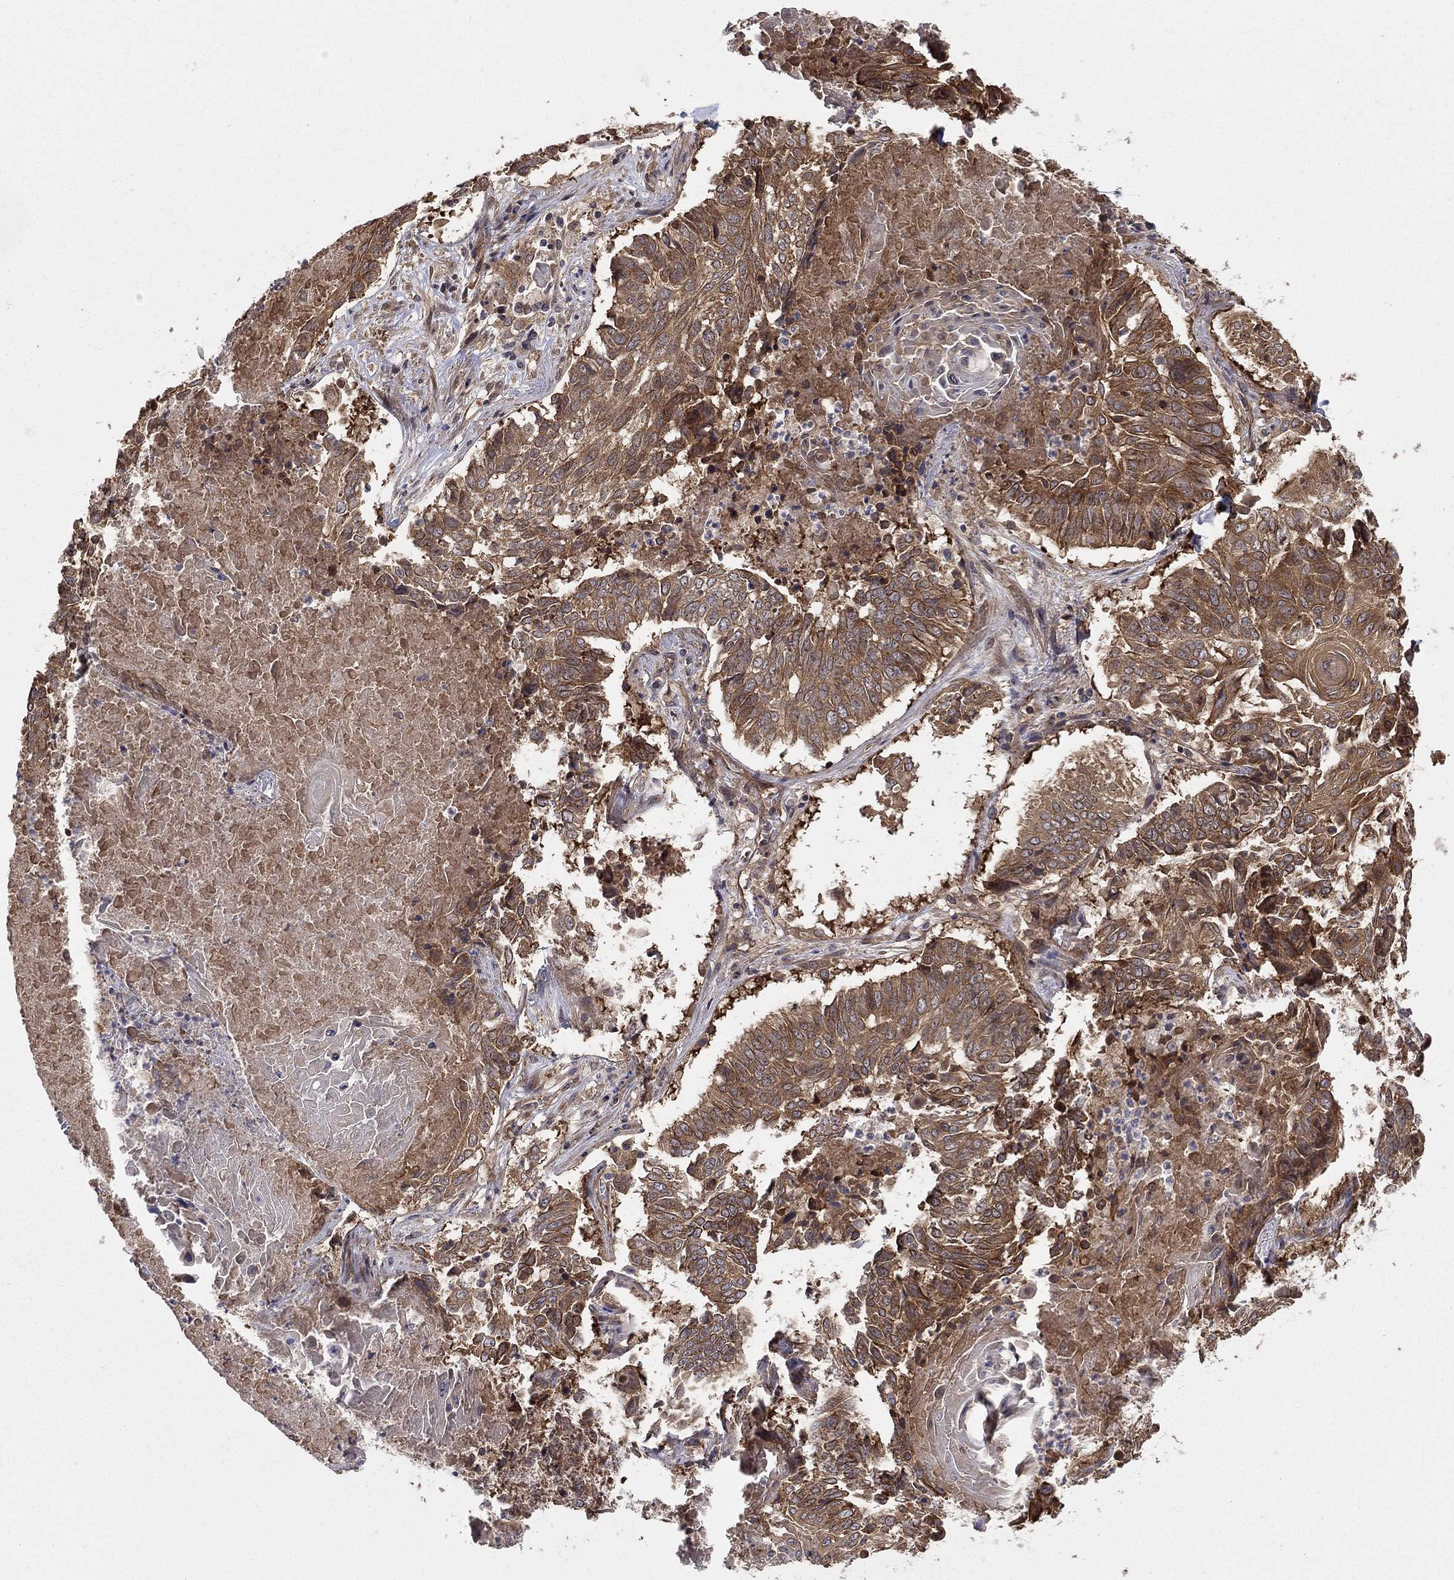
{"staining": {"intensity": "strong", "quantity": "25%-75%", "location": "cytoplasmic/membranous"}, "tissue": "lung cancer", "cell_type": "Tumor cells", "image_type": "cancer", "snomed": [{"axis": "morphology", "description": "Squamous cell carcinoma, NOS"}, {"axis": "topography", "description": "Lung"}], "caption": "Squamous cell carcinoma (lung) tissue demonstrates strong cytoplasmic/membranous expression in approximately 25%-75% of tumor cells, visualized by immunohistochemistry. Immunohistochemistry (ihc) stains the protein in brown and the nuclei are stained blue.", "gene": "BMERB1", "patient": {"sex": "male", "age": 64}}